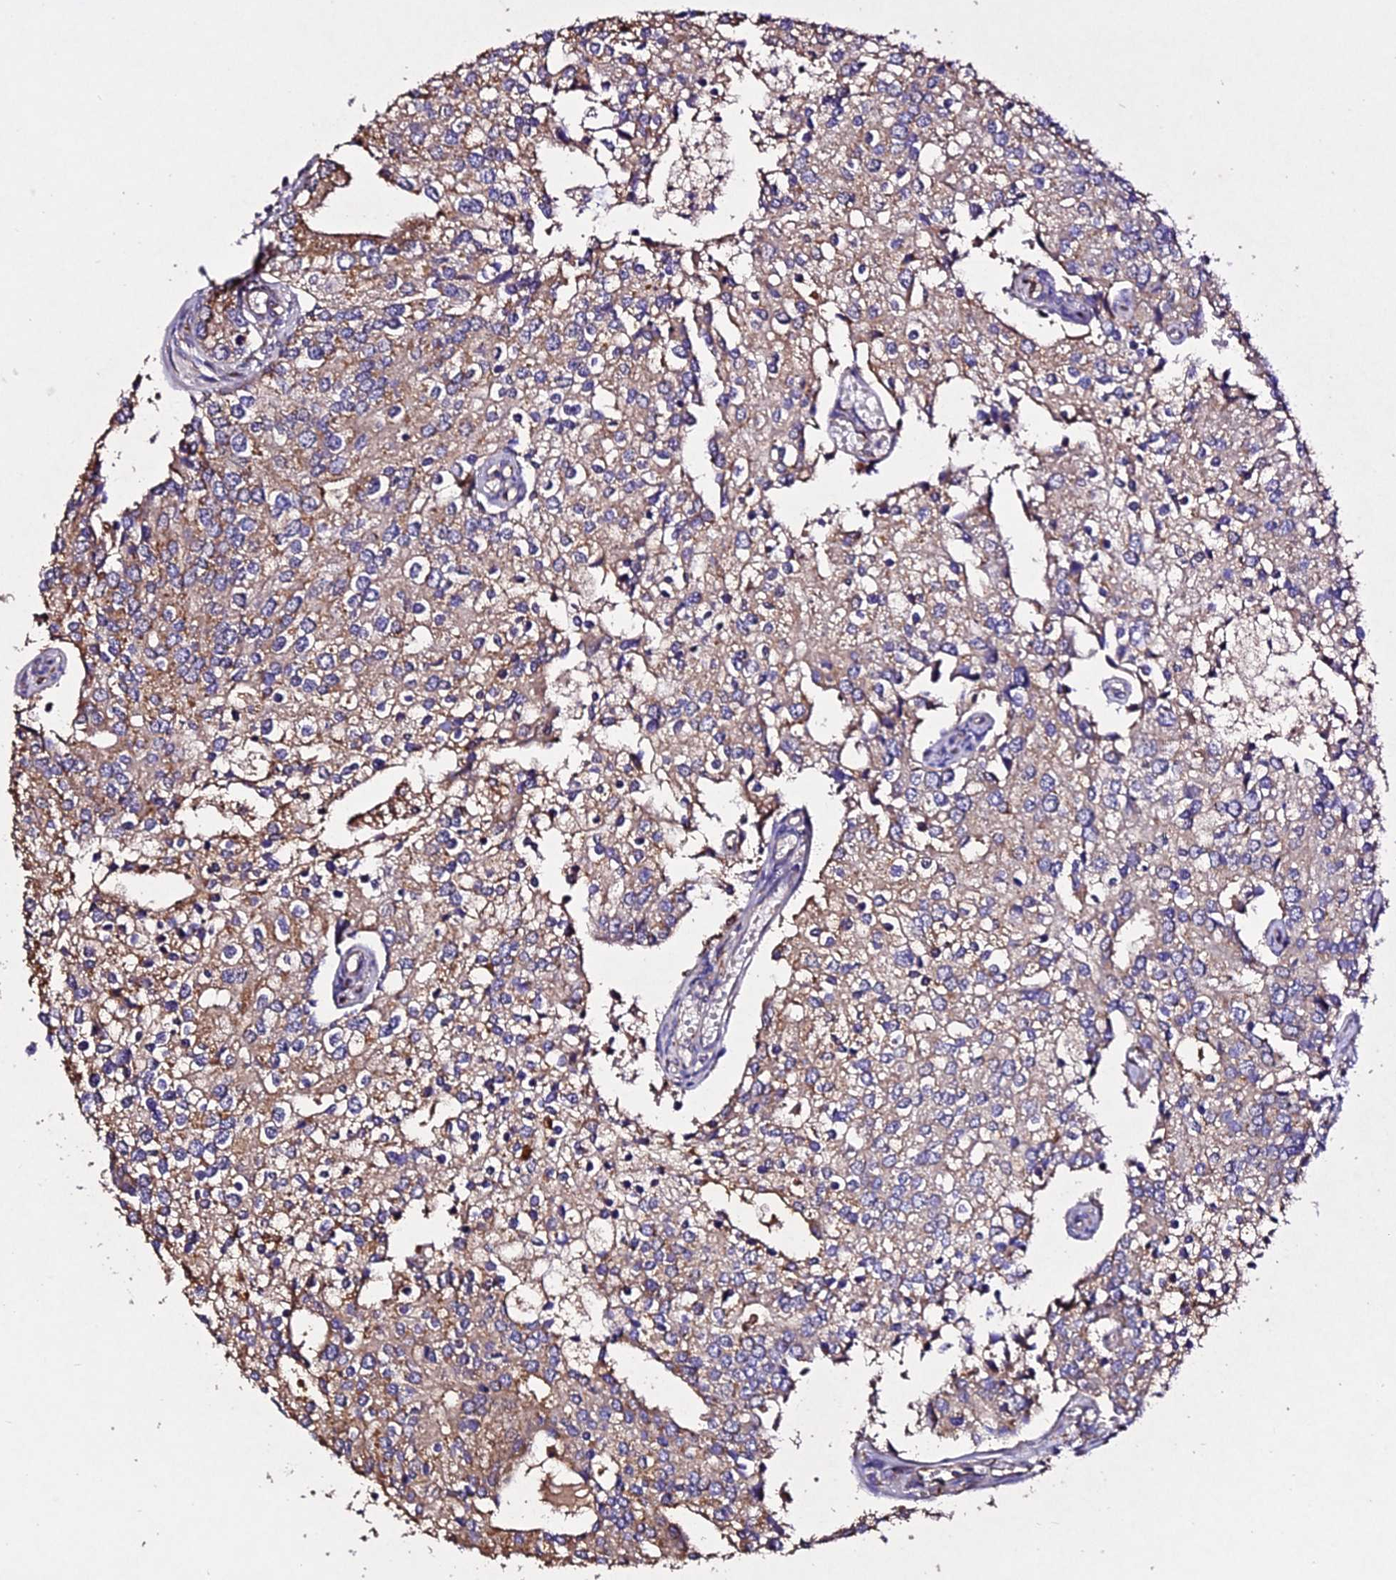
{"staining": {"intensity": "moderate", "quantity": ">75%", "location": "cytoplasmic/membranous"}, "tissue": "prostate cancer", "cell_type": "Tumor cells", "image_type": "cancer", "snomed": [{"axis": "morphology", "description": "Adenocarcinoma, High grade"}, {"axis": "topography", "description": "Prostate"}], "caption": "This is a micrograph of immunohistochemistry staining of prostate adenocarcinoma (high-grade), which shows moderate positivity in the cytoplasmic/membranous of tumor cells.", "gene": "AP3M2", "patient": {"sex": "male", "age": 62}}